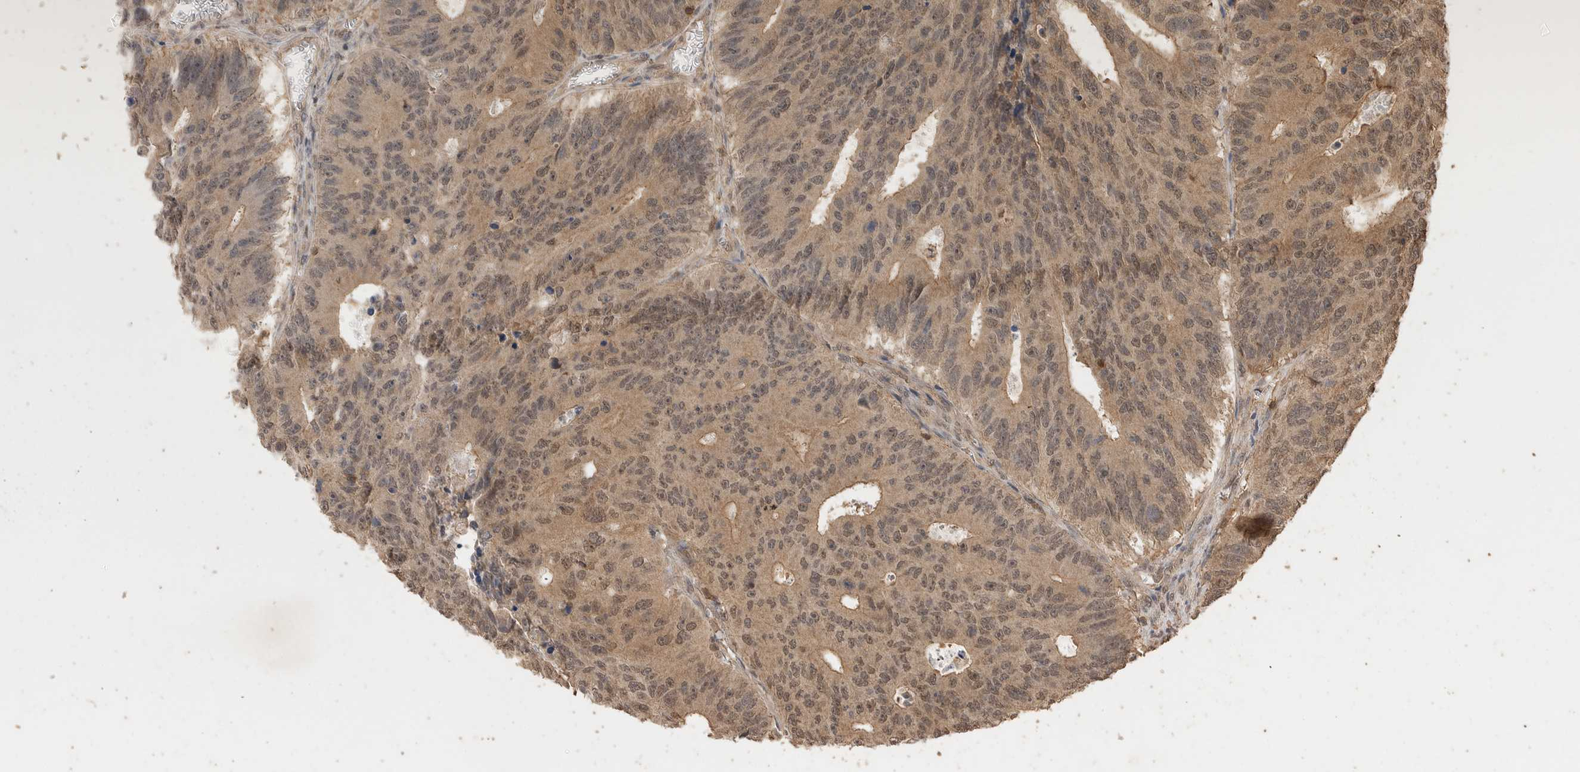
{"staining": {"intensity": "moderate", "quantity": ">75%", "location": "cytoplasmic/membranous,nuclear"}, "tissue": "colorectal cancer", "cell_type": "Tumor cells", "image_type": "cancer", "snomed": [{"axis": "morphology", "description": "Adenocarcinoma, NOS"}, {"axis": "topography", "description": "Colon"}], "caption": "Immunohistochemical staining of human colorectal cancer shows moderate cytoplasmic/membranous and nuclear protein expression in approximately >75% of tumor cells. (brown staining indicates protein expression, while blue staining denotes nuclei).", "gene": "MAP2K1", "patient": {"sex": "male", "age": 87}}